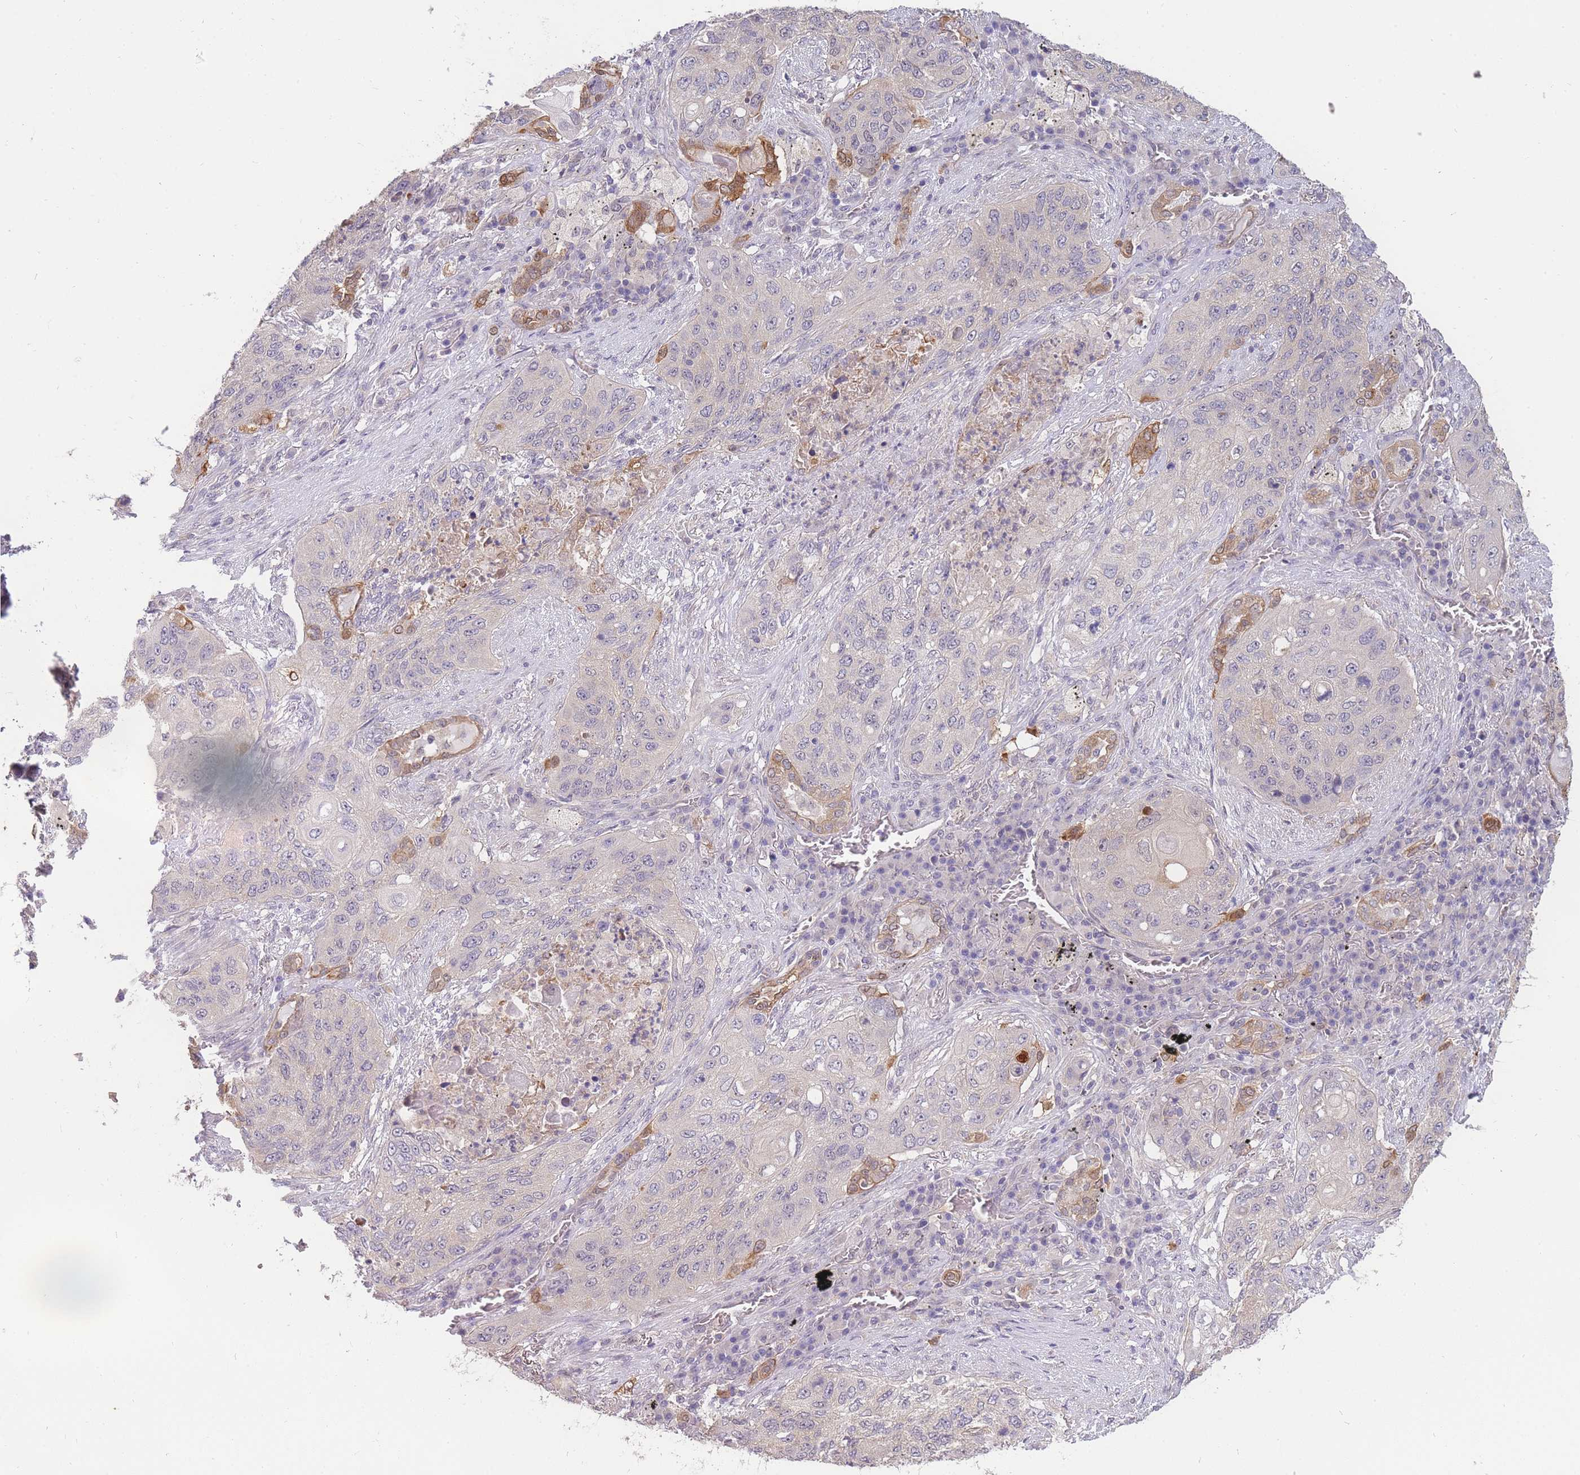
{"staining": {"intensity": "negative", "quantity": "none", "location": "none"}, "tissue": "lung cancer", "cell_type": "Tumor cells", "image_type": "cancer", "snomed": [{"axis": "morphology", "description": "Squamous cell carcinoma, NOS"}, {"axis": "topography", "description": "Lung"}], "caption": "An image of human lung cancer (squamous cell carcinoma) is negative for staining in tumor cells.", "gene": "SMC6", "patient": {"sex": "female", "age": 63}}